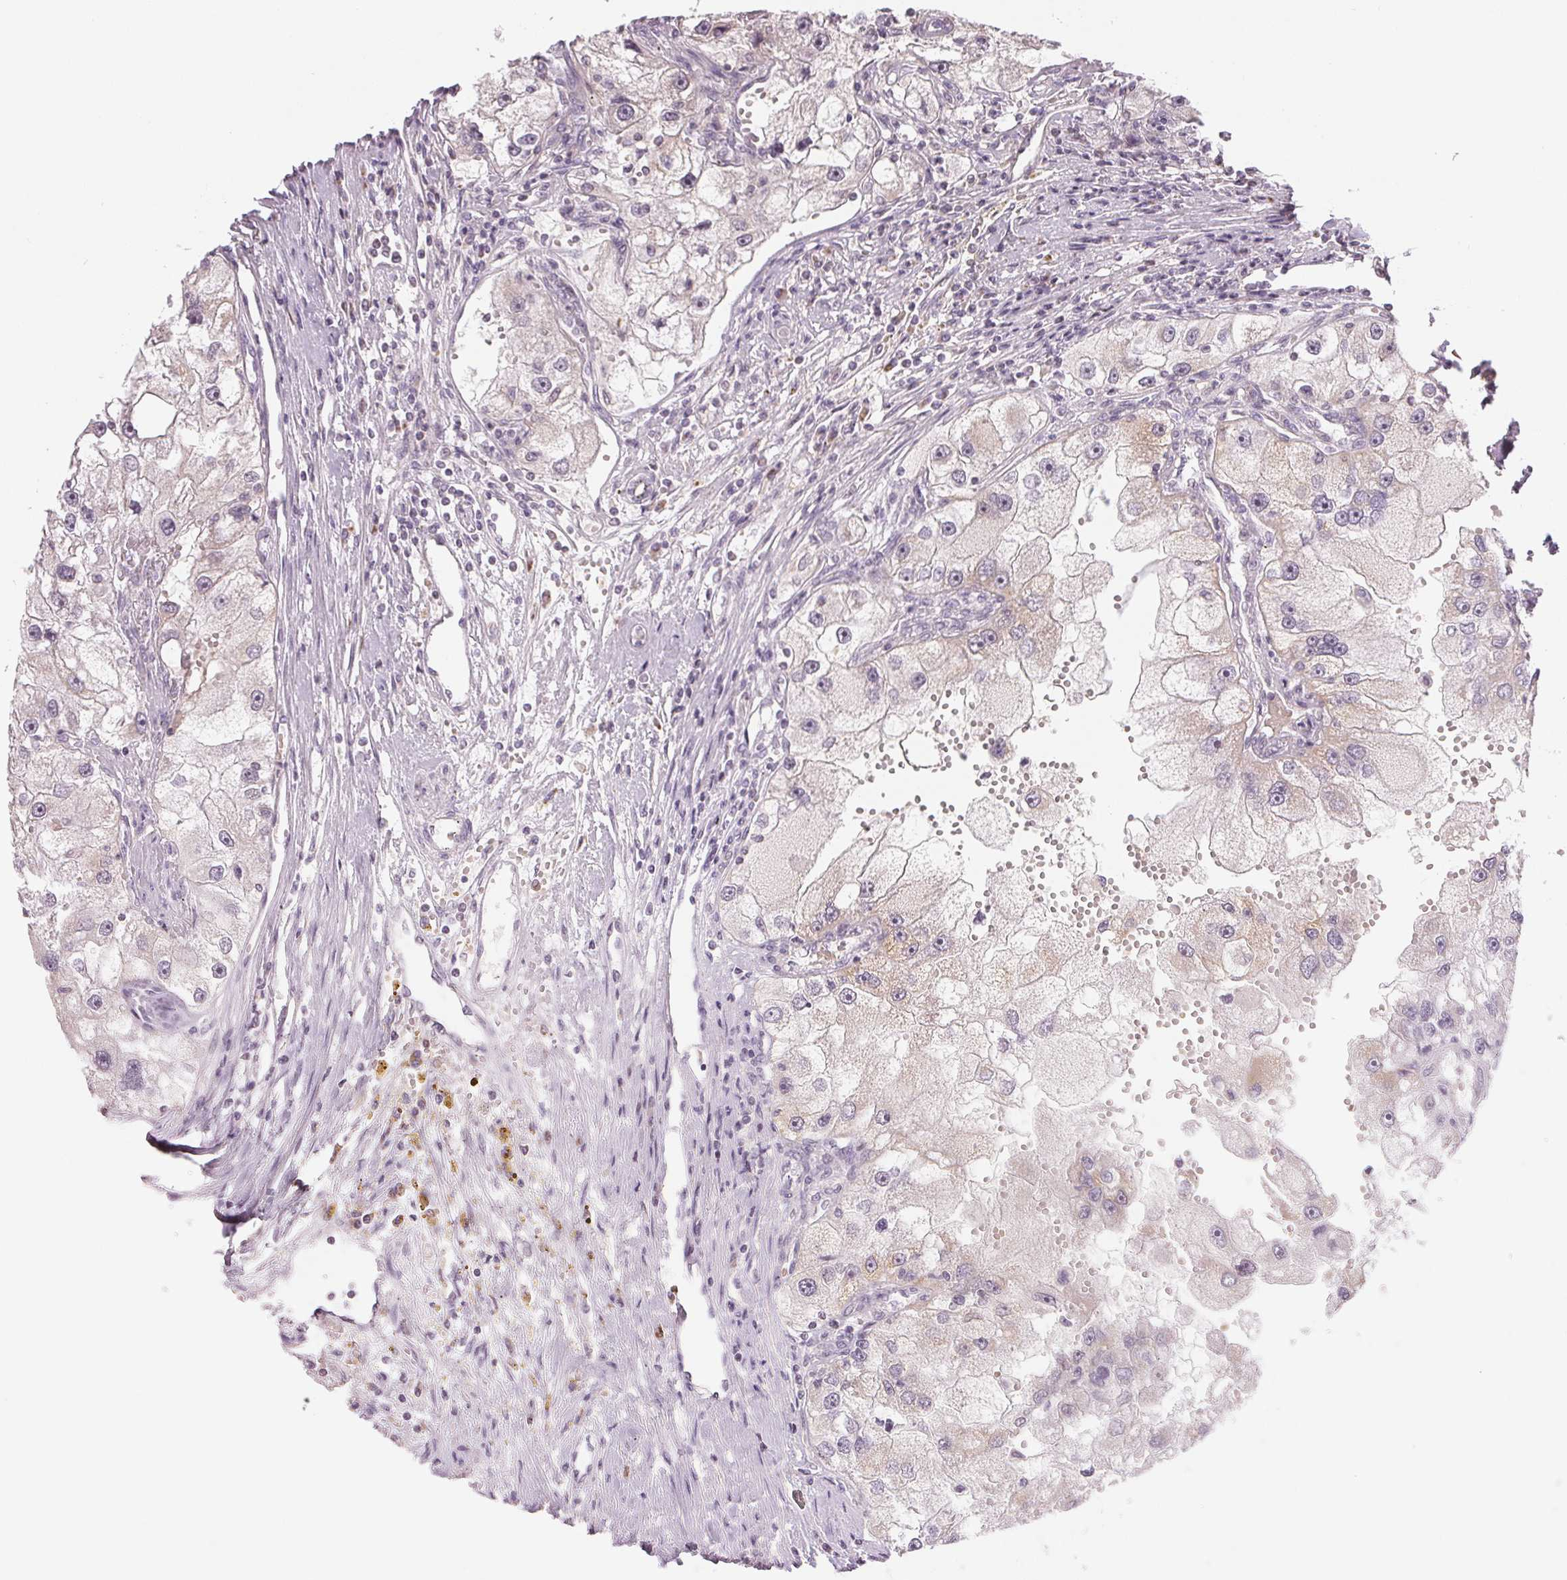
{"staining": {"intensity": "negative", "quantity": "none", "location": "none"}, "tissue": "renal cancer", "cell_type": "Tumor cells", "image_type": "cancer", "snomed": [{"axis": "morphology", "description": "Adenocarcinoma, NOS"}, {"axis": "topography", "description": "Kidney"}], "caption": "Tumor cells show no significant staining in adenocarcinoma (renal).", "gene": "HINT2", "patient": {"sex": "male", "age": 63}}